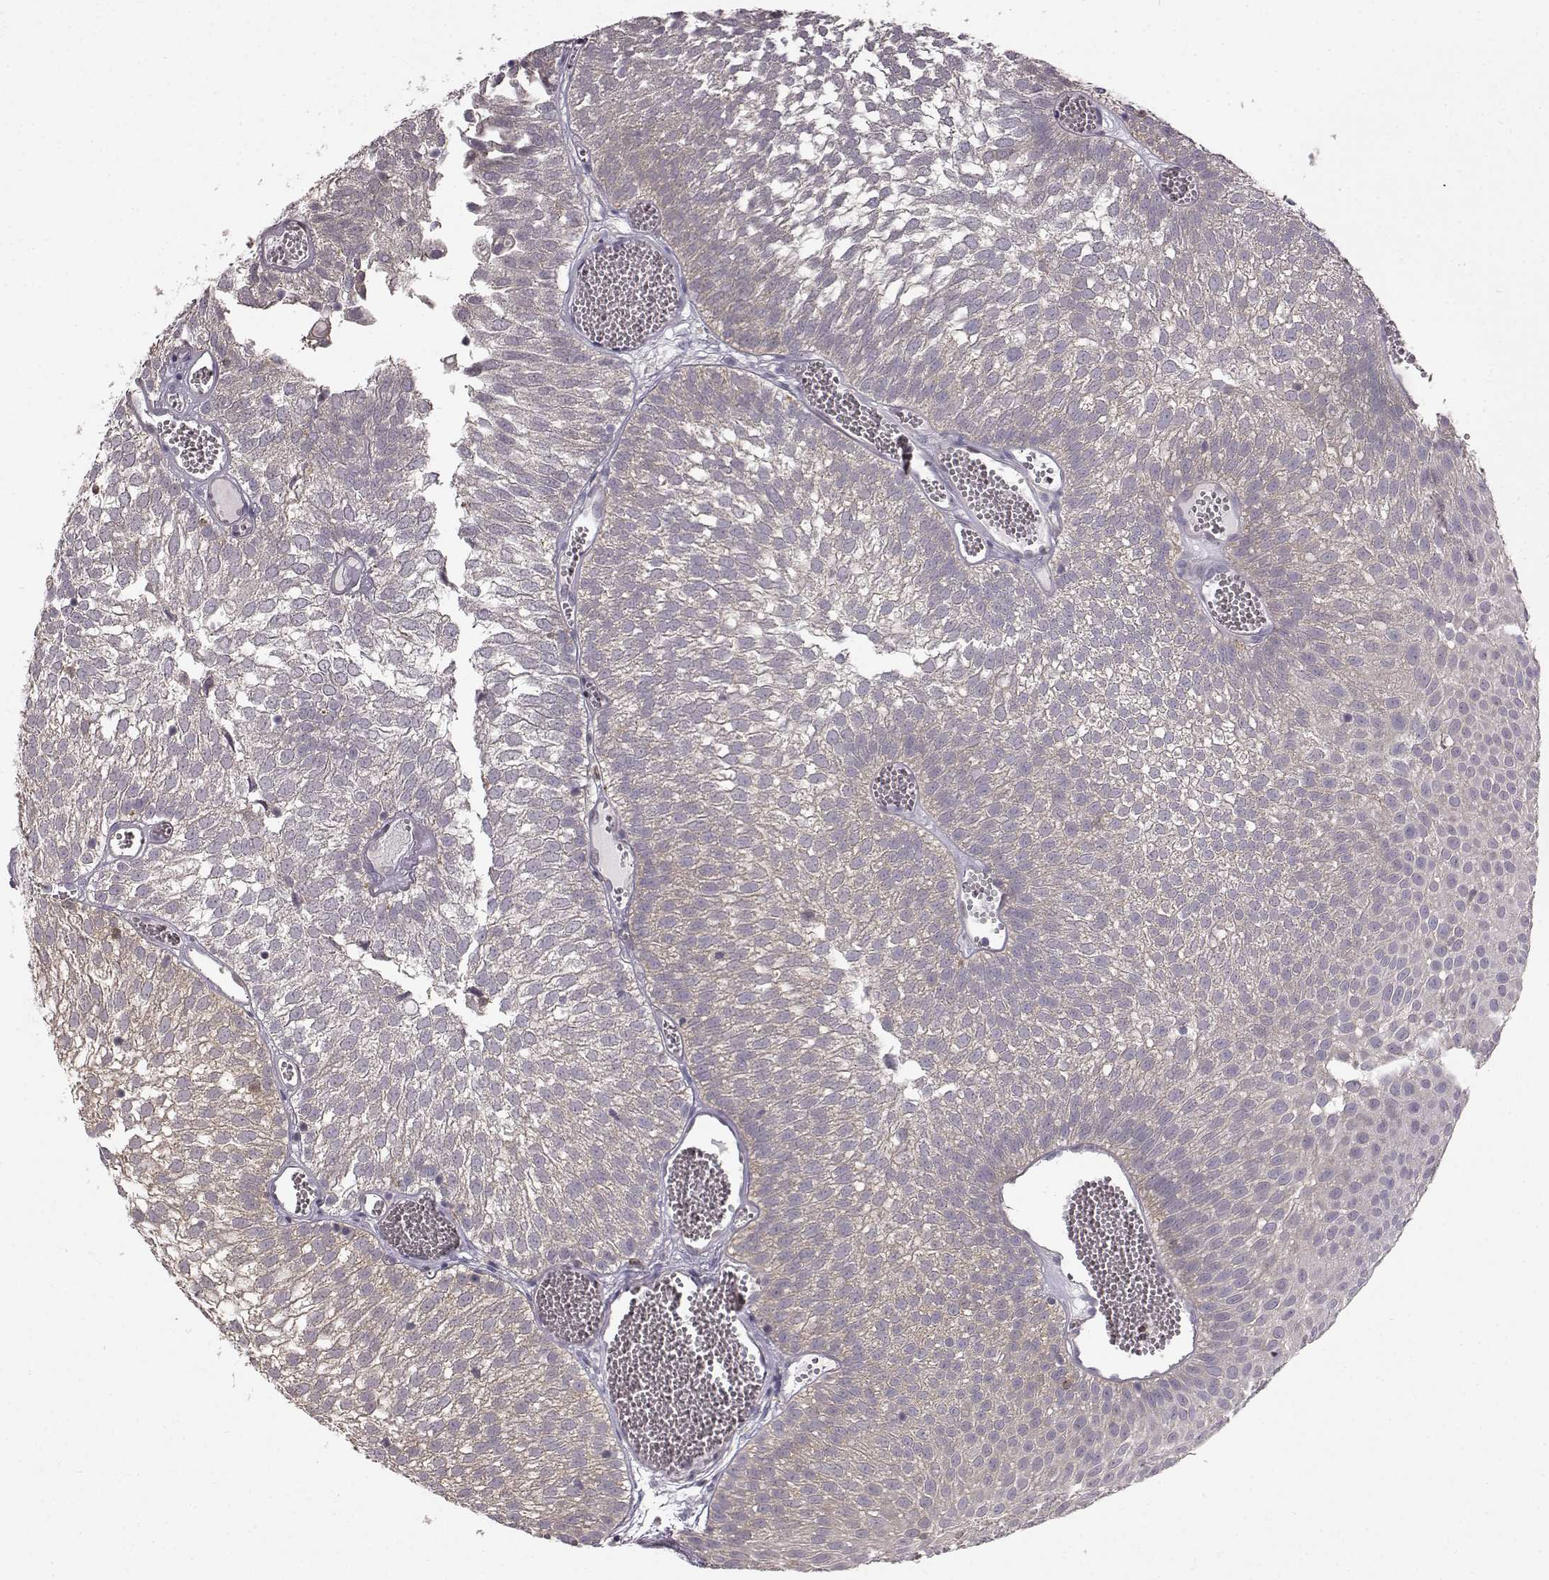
{"staining": {"intensity": "weak", "quantity": "25%-75%", "location": "cytoplasmic/membranous"}, "tissue": "urothelial cancer", "cell_type": "Tumor cells", "image_type": "cancer", "snomed": [{"axis": "morphology", "description": "Urothelial carcinoma, Low grade"}, {"axis": "topography", "description": "Urinary bladder"}], "caption": "Immunohistochemical staining of human low-grade urothelial carcinoma demonstrates low levels of weak cytoplasmic/membranous staining in approximately 25%-75% of tumor cells. Using DAB (3,3'-diaminobenzidine) (brown) and hematoxylin (blue) stains, captured at high magnification using brightfield microscopy.", "gene": "SPAG17", "patient": {"sex": "male", "age": 52}}